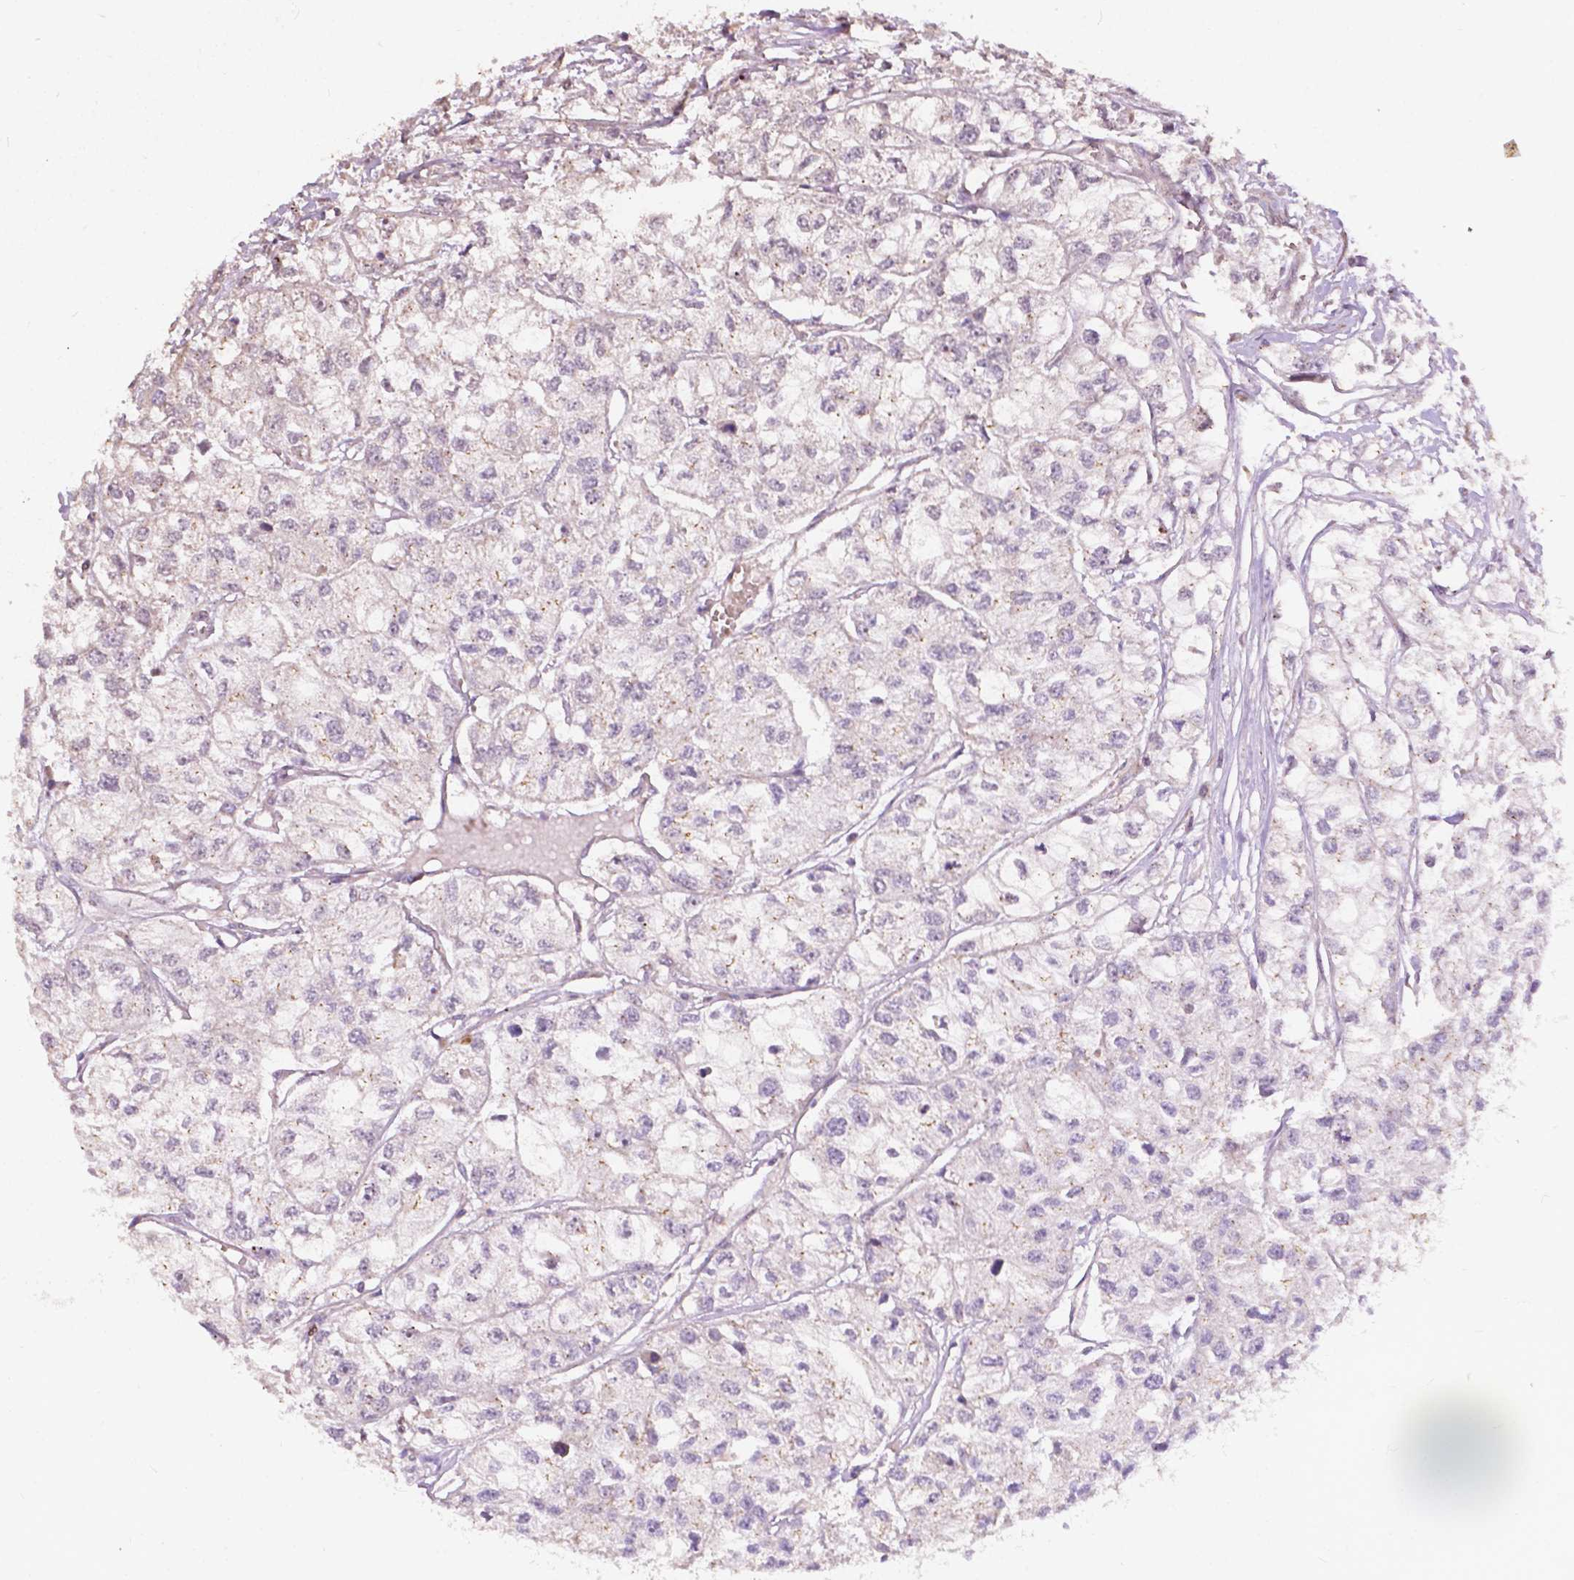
{"staining": {"intensity": "negative", "quantity": "none", "location": "none"}, "tissue": "renal cancer", "cell_type": "Tumor cells", "image_type": "cancer", "snomed": [{"axis": "morphology", "description": "Adenocarcinoma, NOS"}, {"axis": "topography", "description": "Kidney"}], "caption": "The immunohistochemistry micrograph has no significant staining in tumor cells of renal cancer (adenocarcinoma) tissue.", "gene": "DUSP16", "patient": {"sex": "male", "age": 56}}